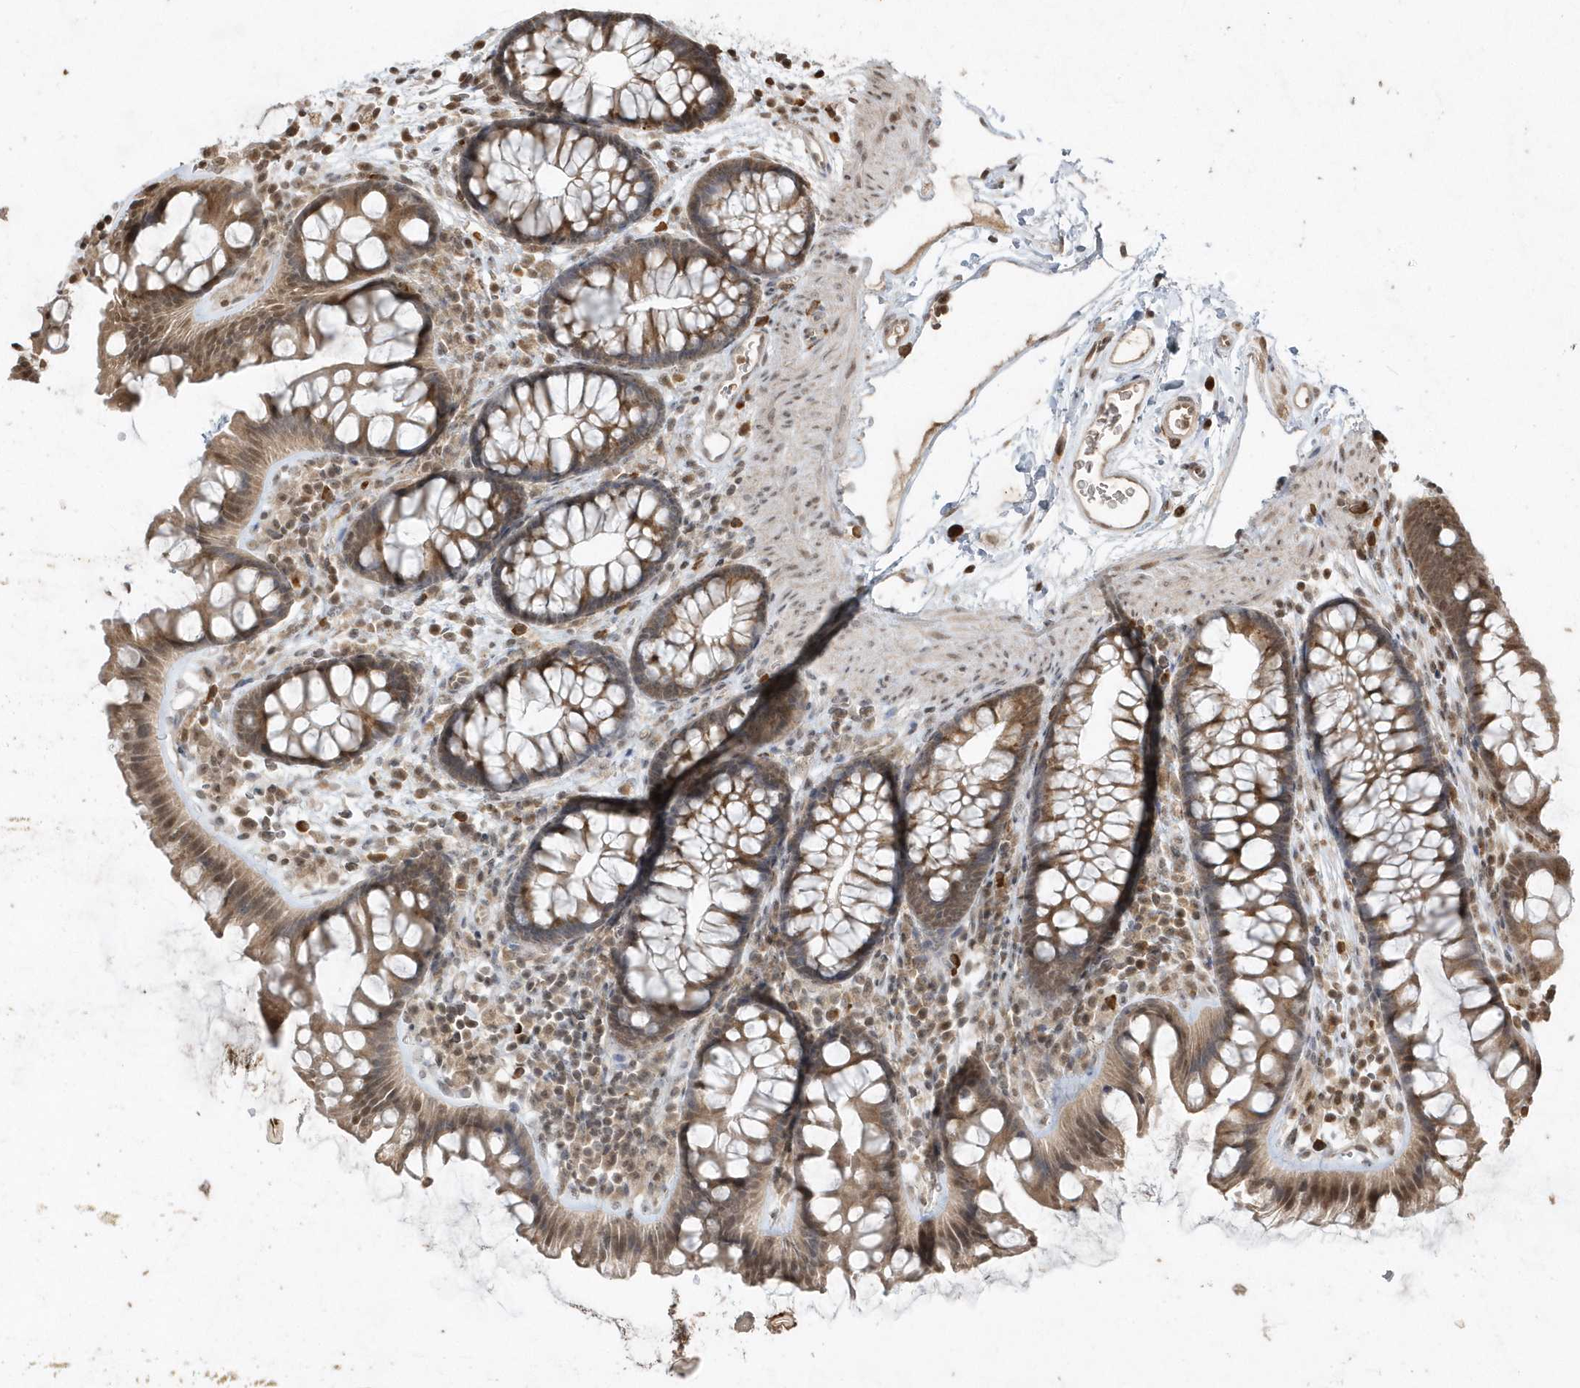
{"staining": {"intensity": "weak", "quantity": "25%-75%", "location": "cytoplasmic/membranous"}, "tissue": "colon", "cell_type": "Endothelial cells", "image_type": "normal", "snomed": [{"axis": "morphology", "description": "Normal tissue, NOS"}, {"axis": "topography", "description": "Colon"}], "caption": "Normal colon exhibits weak cytoplasmic/membranous expression in about 25%-75% of endothelial cells.", "gene": "EIF2B1", "patient": {"sex": "female", "age": 62}}